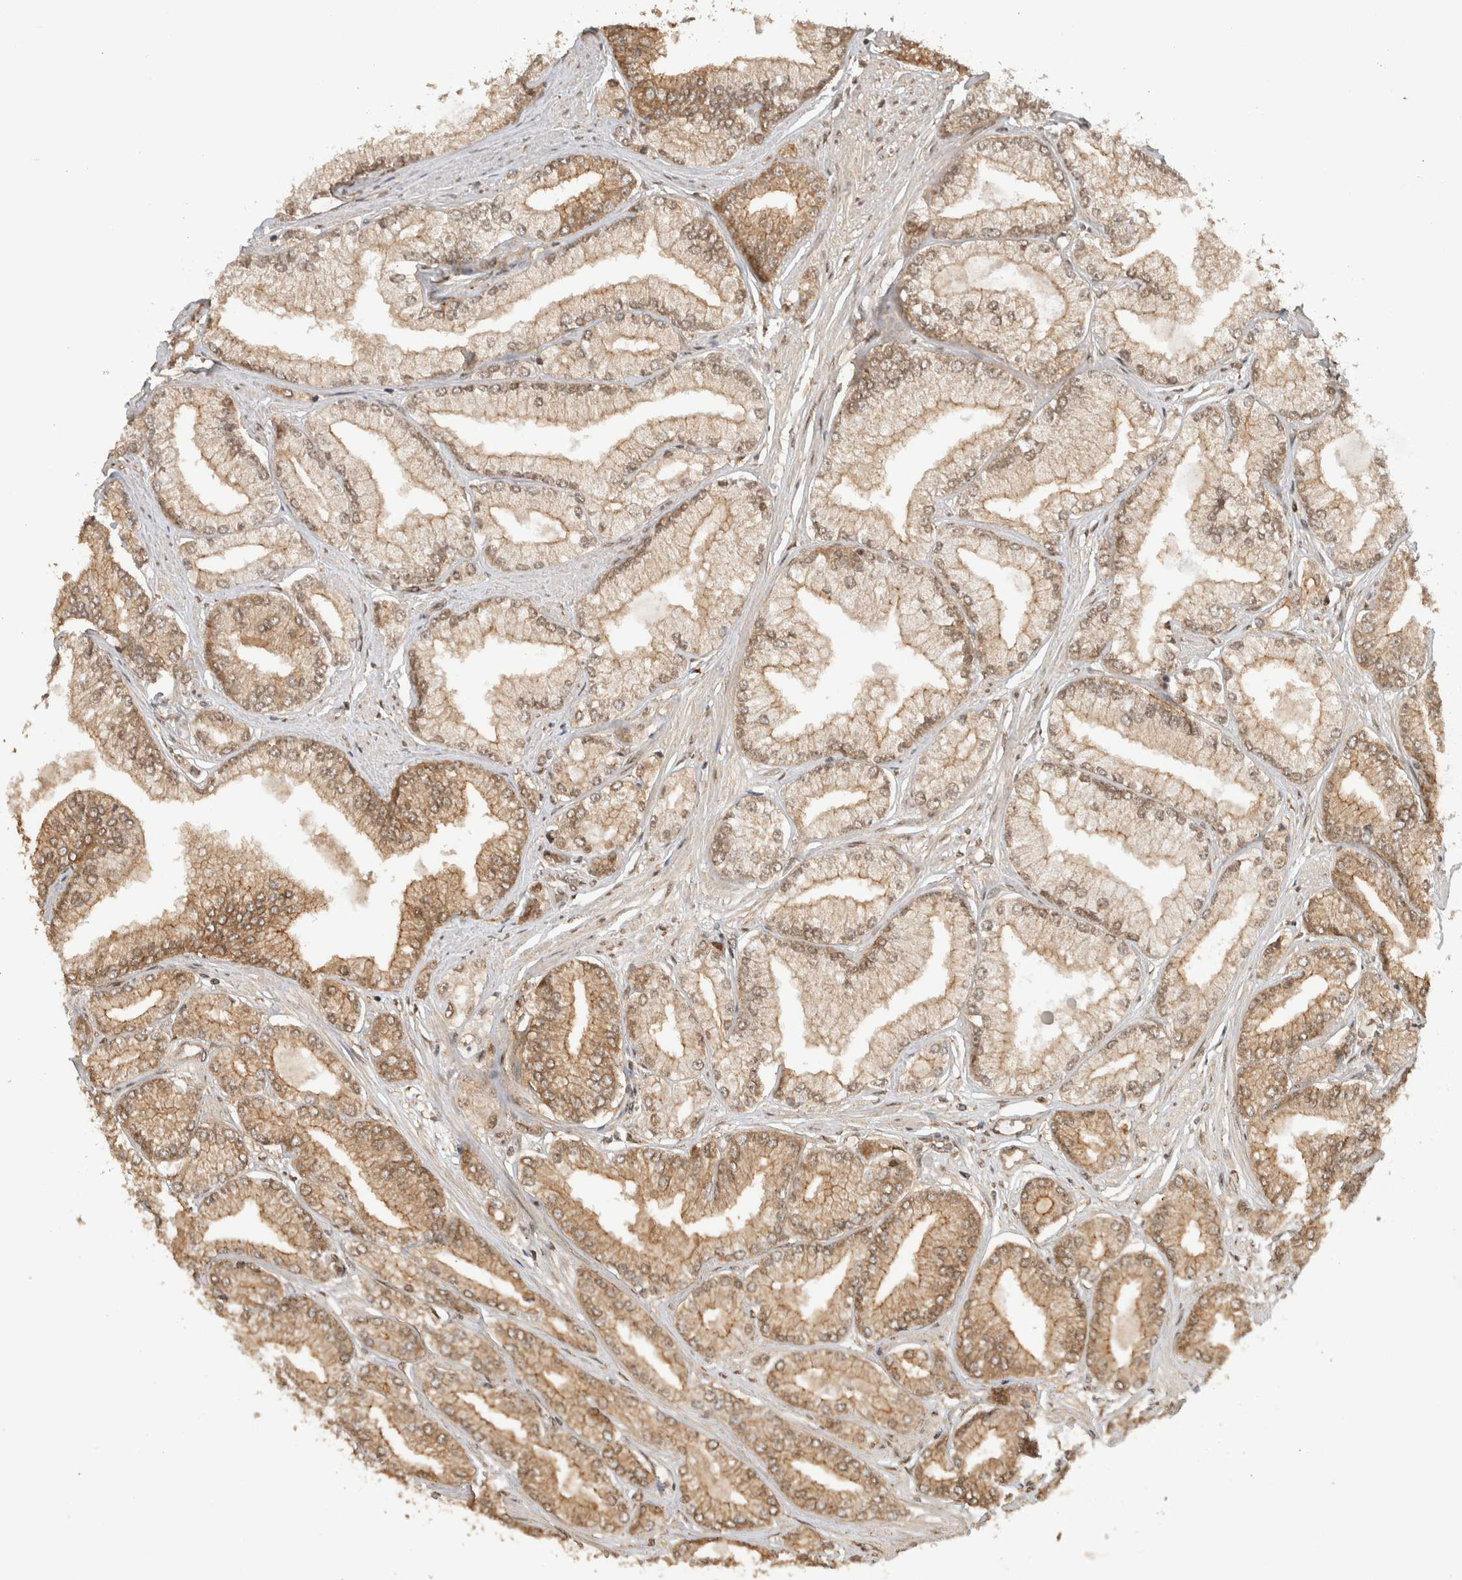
{"staining": {"intensity": "moderate", "quantity": ">75%", "location": "cytoplasmic/membranous,nuclear"}, "tissue": "prostate cancer", "cell_type": "Tumor cells", "image_type": "cancer", "snomed": [{"axis": "morphology", "description": "Adenocarcinoma, Low grade"}, {"axis": "topography", "description": "Prostate"}], "caption": "Human prostate adenocarcinoma (low-grade) stained for a protein (brown) reveals moderate cytoplasmic/membranous and nuclear positive positivity in approximately >75% of tumor cells.", "gene": "C1orf21", "patient": {"sex": "male", "age": 52}}